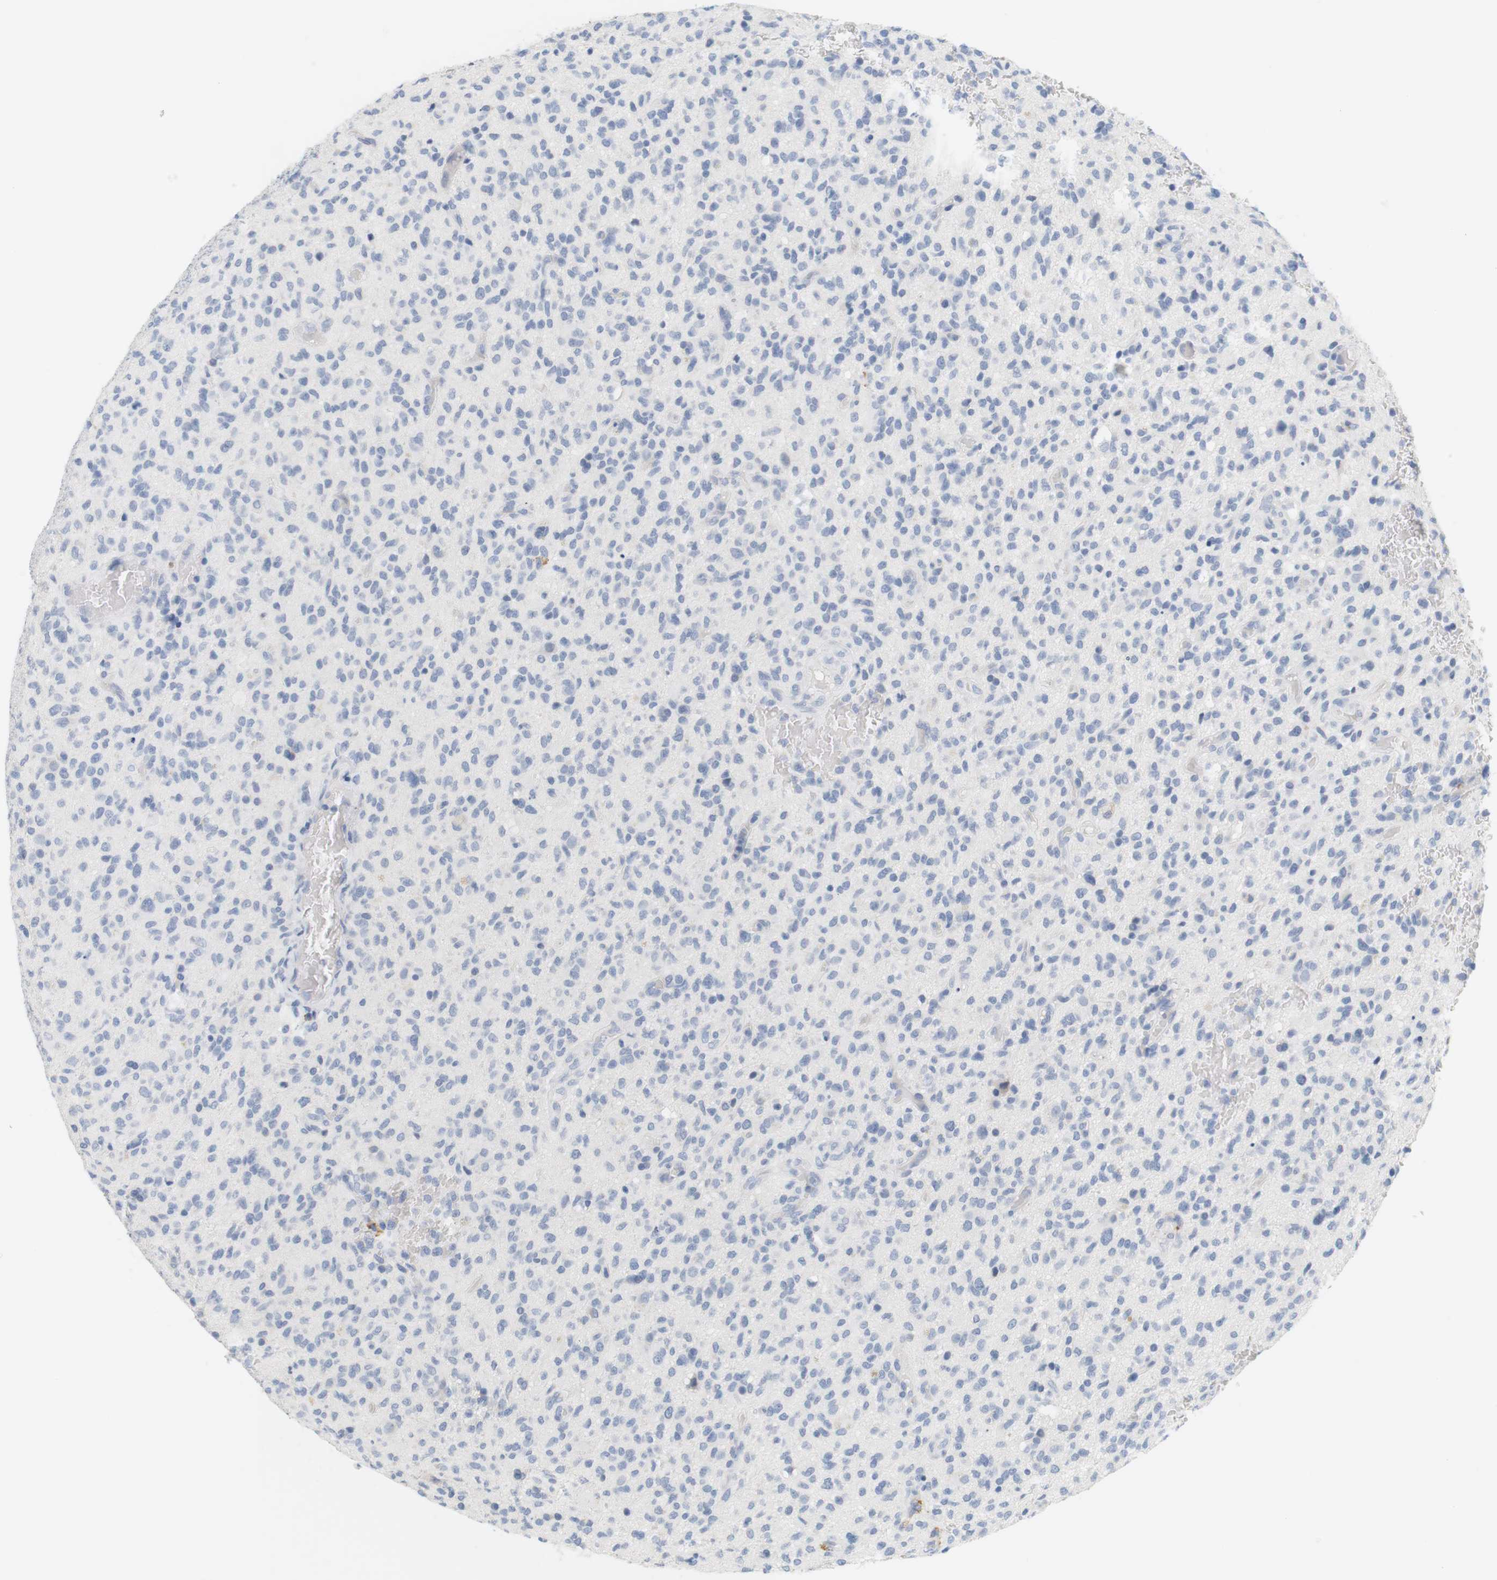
{"staining": {"intensity": "negative", "quantity": "none", "location": "none"}, "tissue": "glioma", "cell_type": "Tumor cells", "image_type": "cancer", "snomed": [{"axis": "morphology", "description": "Glioma, malignant, High grade"}, {"axis": "topography", "description": "Brain"}], "caption": "The micrograph shows no significant staining in tumor cells of glioma.", "gene": "OPRM1", "patient": {"sex": "male", "age": 71}}